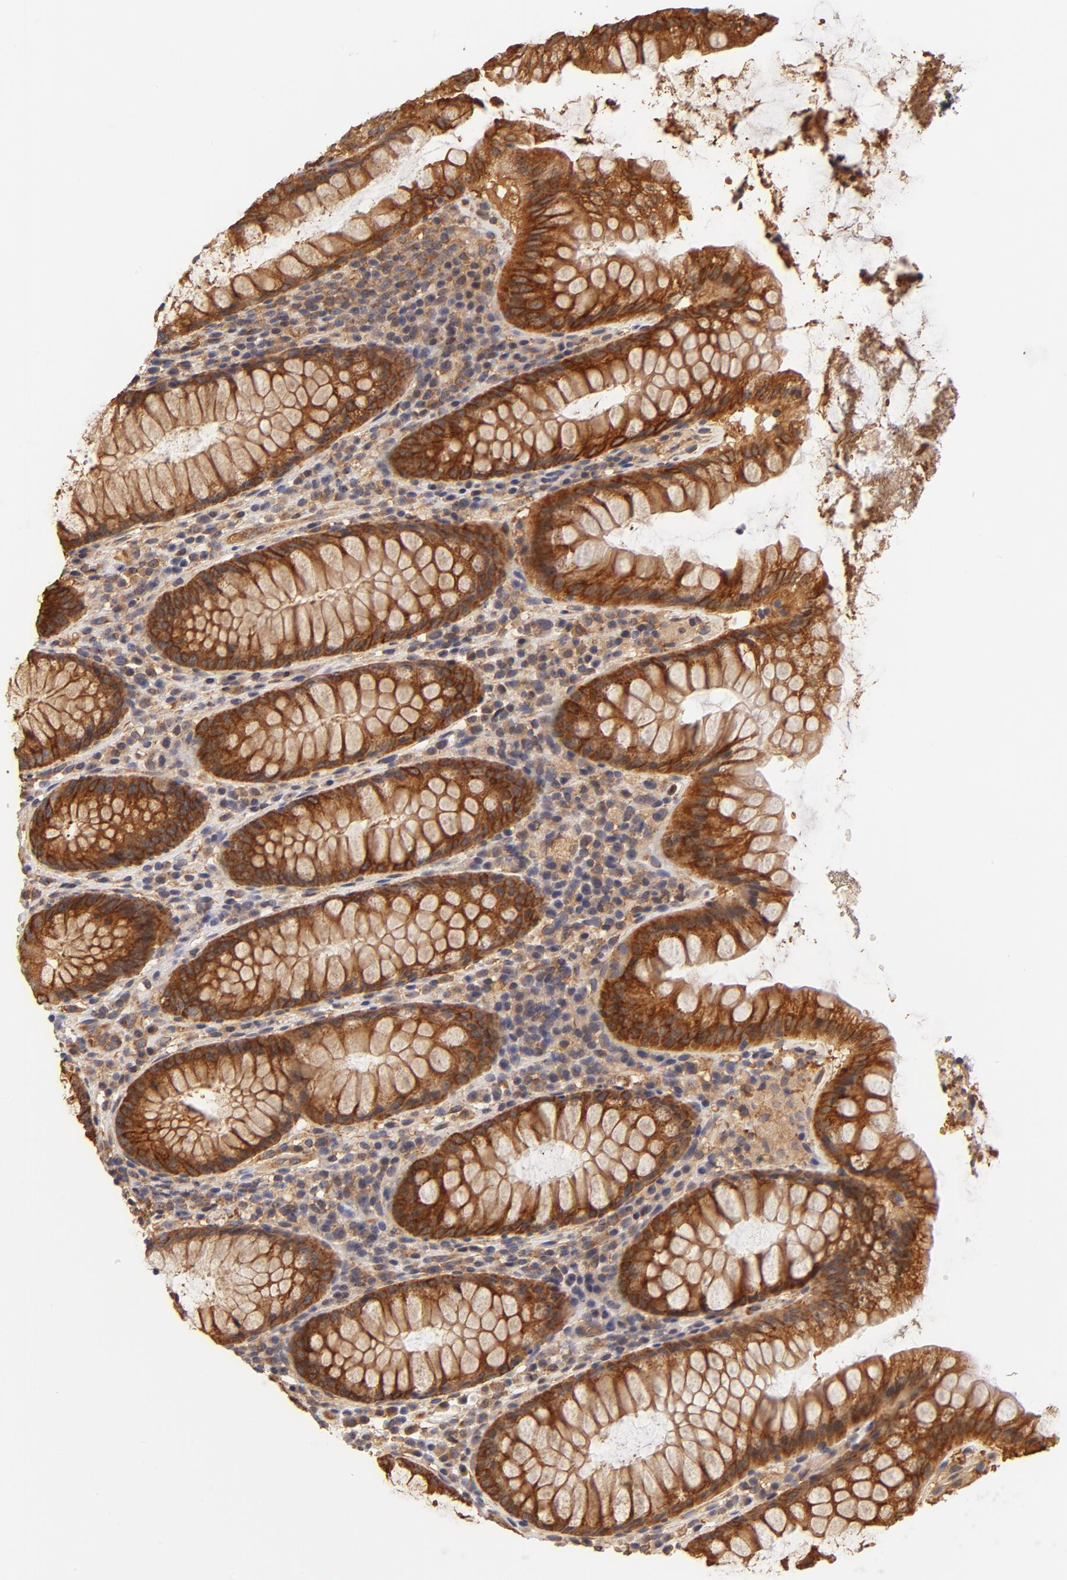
{"staining": {"intensity": "weak", "quantity": "25%-75%", "location": "cytoplasmic/membranous"}, "tissue": "colon", "cell_type": "Endothelial cells", "image_type": "normal", "snomed": [{"axis": "morphology", "description": "Normal tissue, NOS"}, {"axis": "topography", "description": "Colon"}], "caption": "A photomicrograph showing weak cytoplasmic/membranous positivity in about 25%-75% of endothelial cells in benign colon, as visualized by brown immunohistochemical staining.", "gene": "FCMR", "patient": {"sex": "female", "age": 46}}